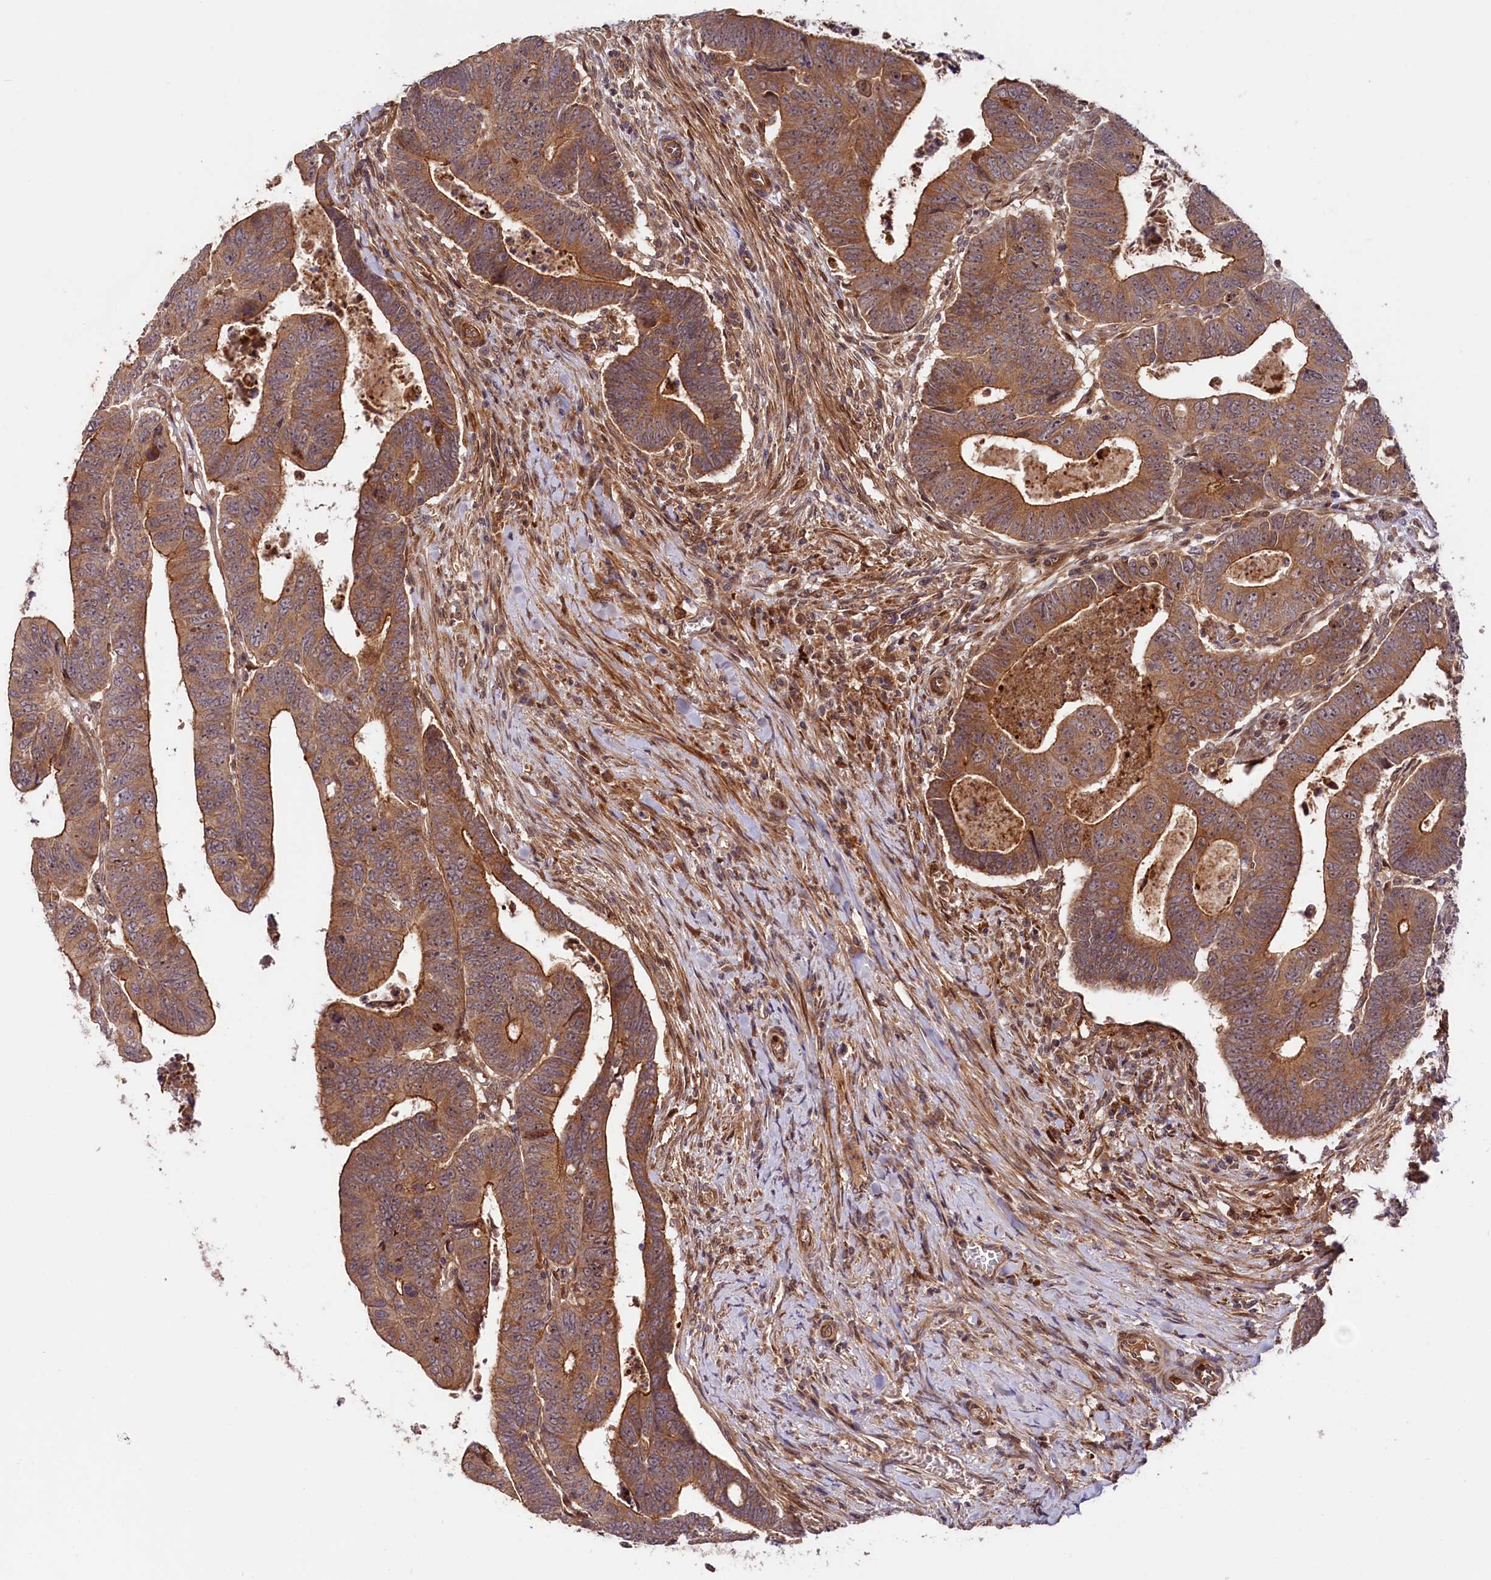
{"staining": {"intensity": "moderate", "quantity": ">75%", "location": "cytoplasmic/membranous"}, "tissue": "colorectal cancer", "cell_type": "Tumor cells", "image_type": "cancer", "snomed": [{"axis": "morphology", "description": "Normal tissue, NOS"}, {"axis": "morphology", "description": "Adenocarcinoma, NOS"}, {"axis": "topography", "description": "Rectum"}], "caption": "Moderate cytoplasmic/membranous positivity for a protein is appreciated in approximately >75% of tumor cells of adenocarcinoma (colorectal) using immunohistochemistry (IHC).", "gene": "NEDD1", "patient": {"sex": "female", "age": 65}}